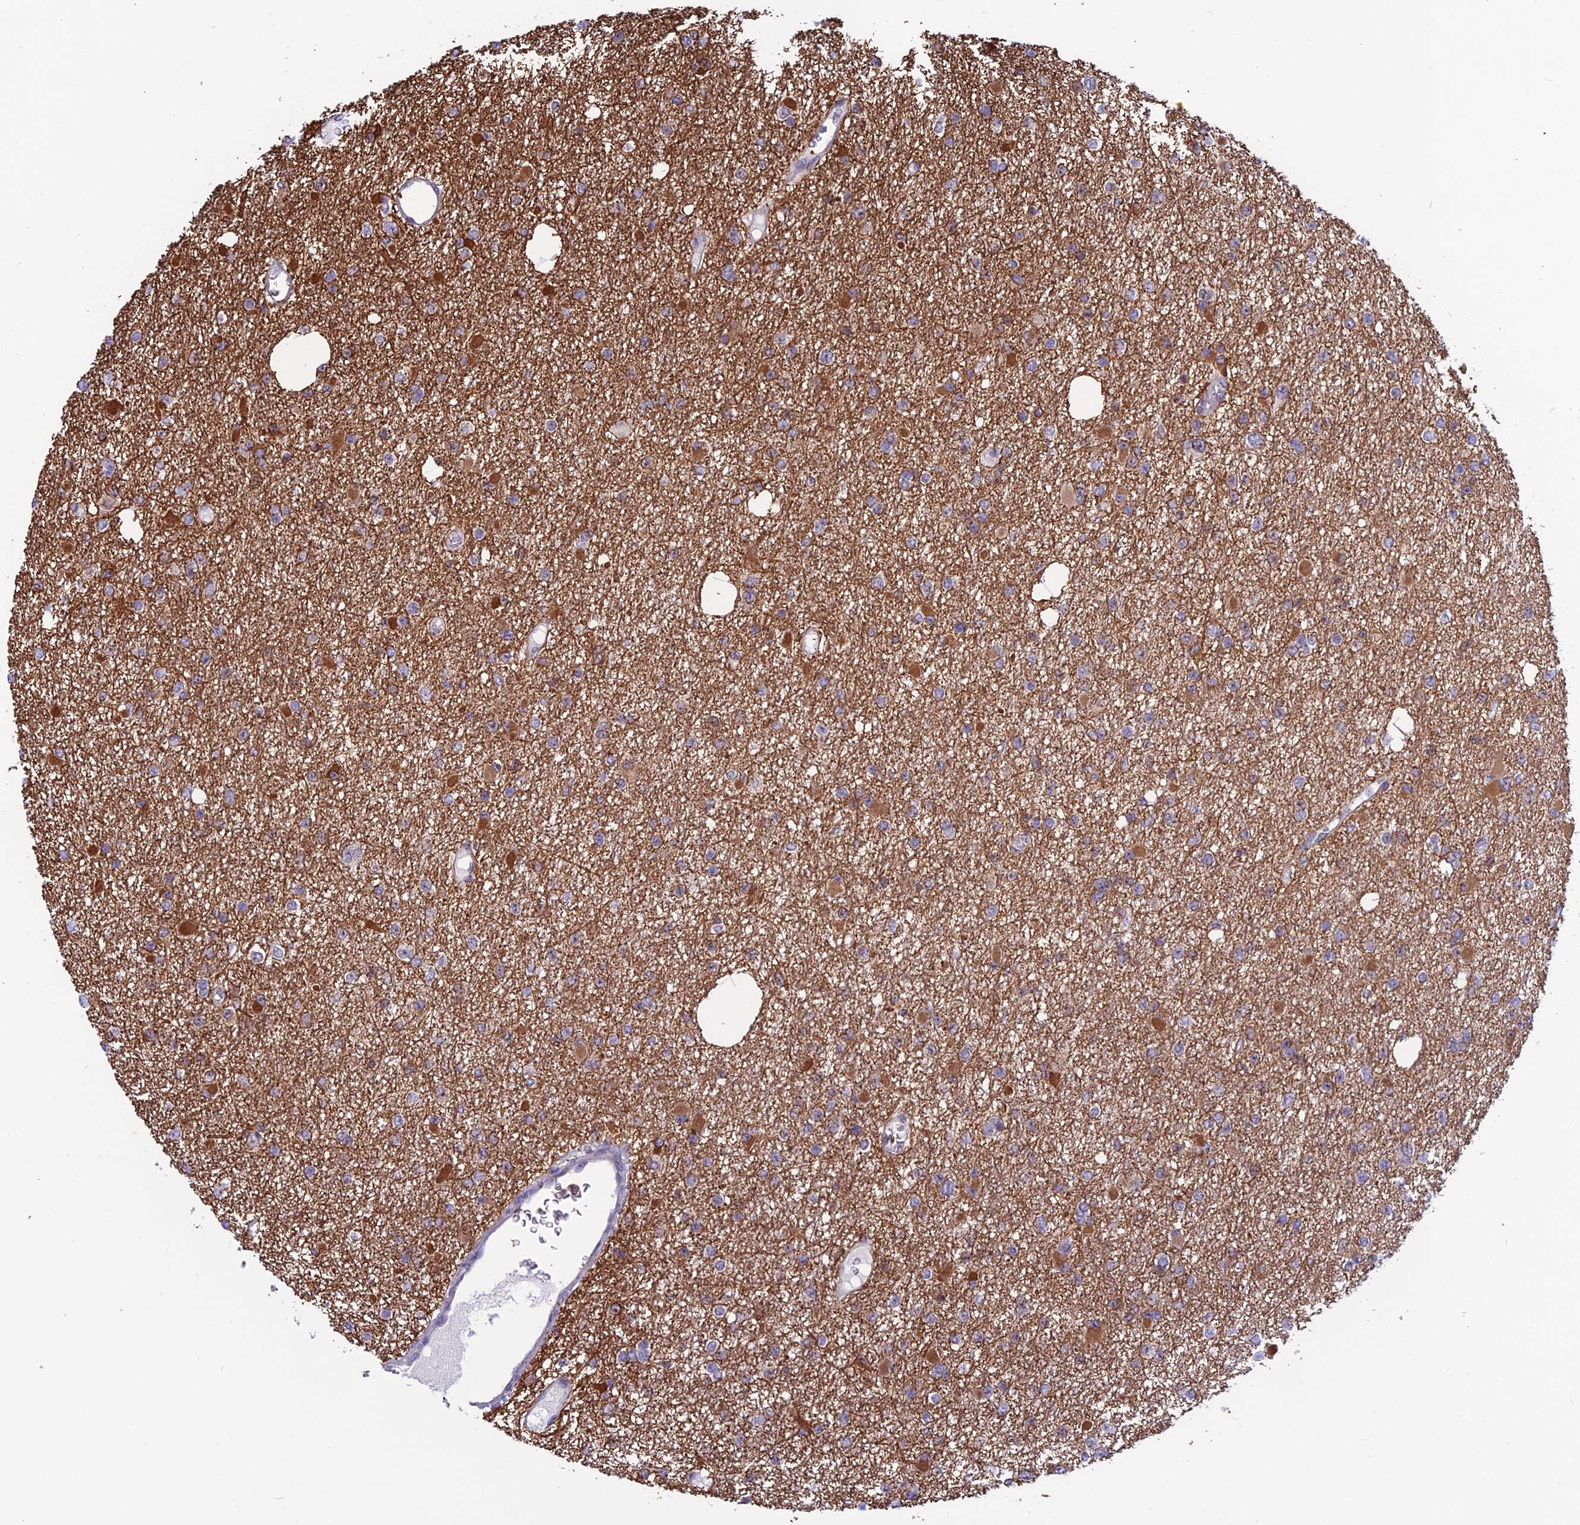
{"staining": {"intensity": "negative", "quantity": "none", "location": "none"}, "tissue": "glioma", "cell_type": "Tumor cells", "image_type": "cancer", "snomed": [{"axis": "morphology", "description": "Glioma, malignant, Low grade"}, {"axis": "topography", "description": "Brain"}], "caption": "High power microscopy histopathology image of an IHC photomicrograph of low-grade glioma (malignant), revealing no significant staining in tumor cells.", "gene": "MIS12", "patient": {"sex": "female", "age": 22}}